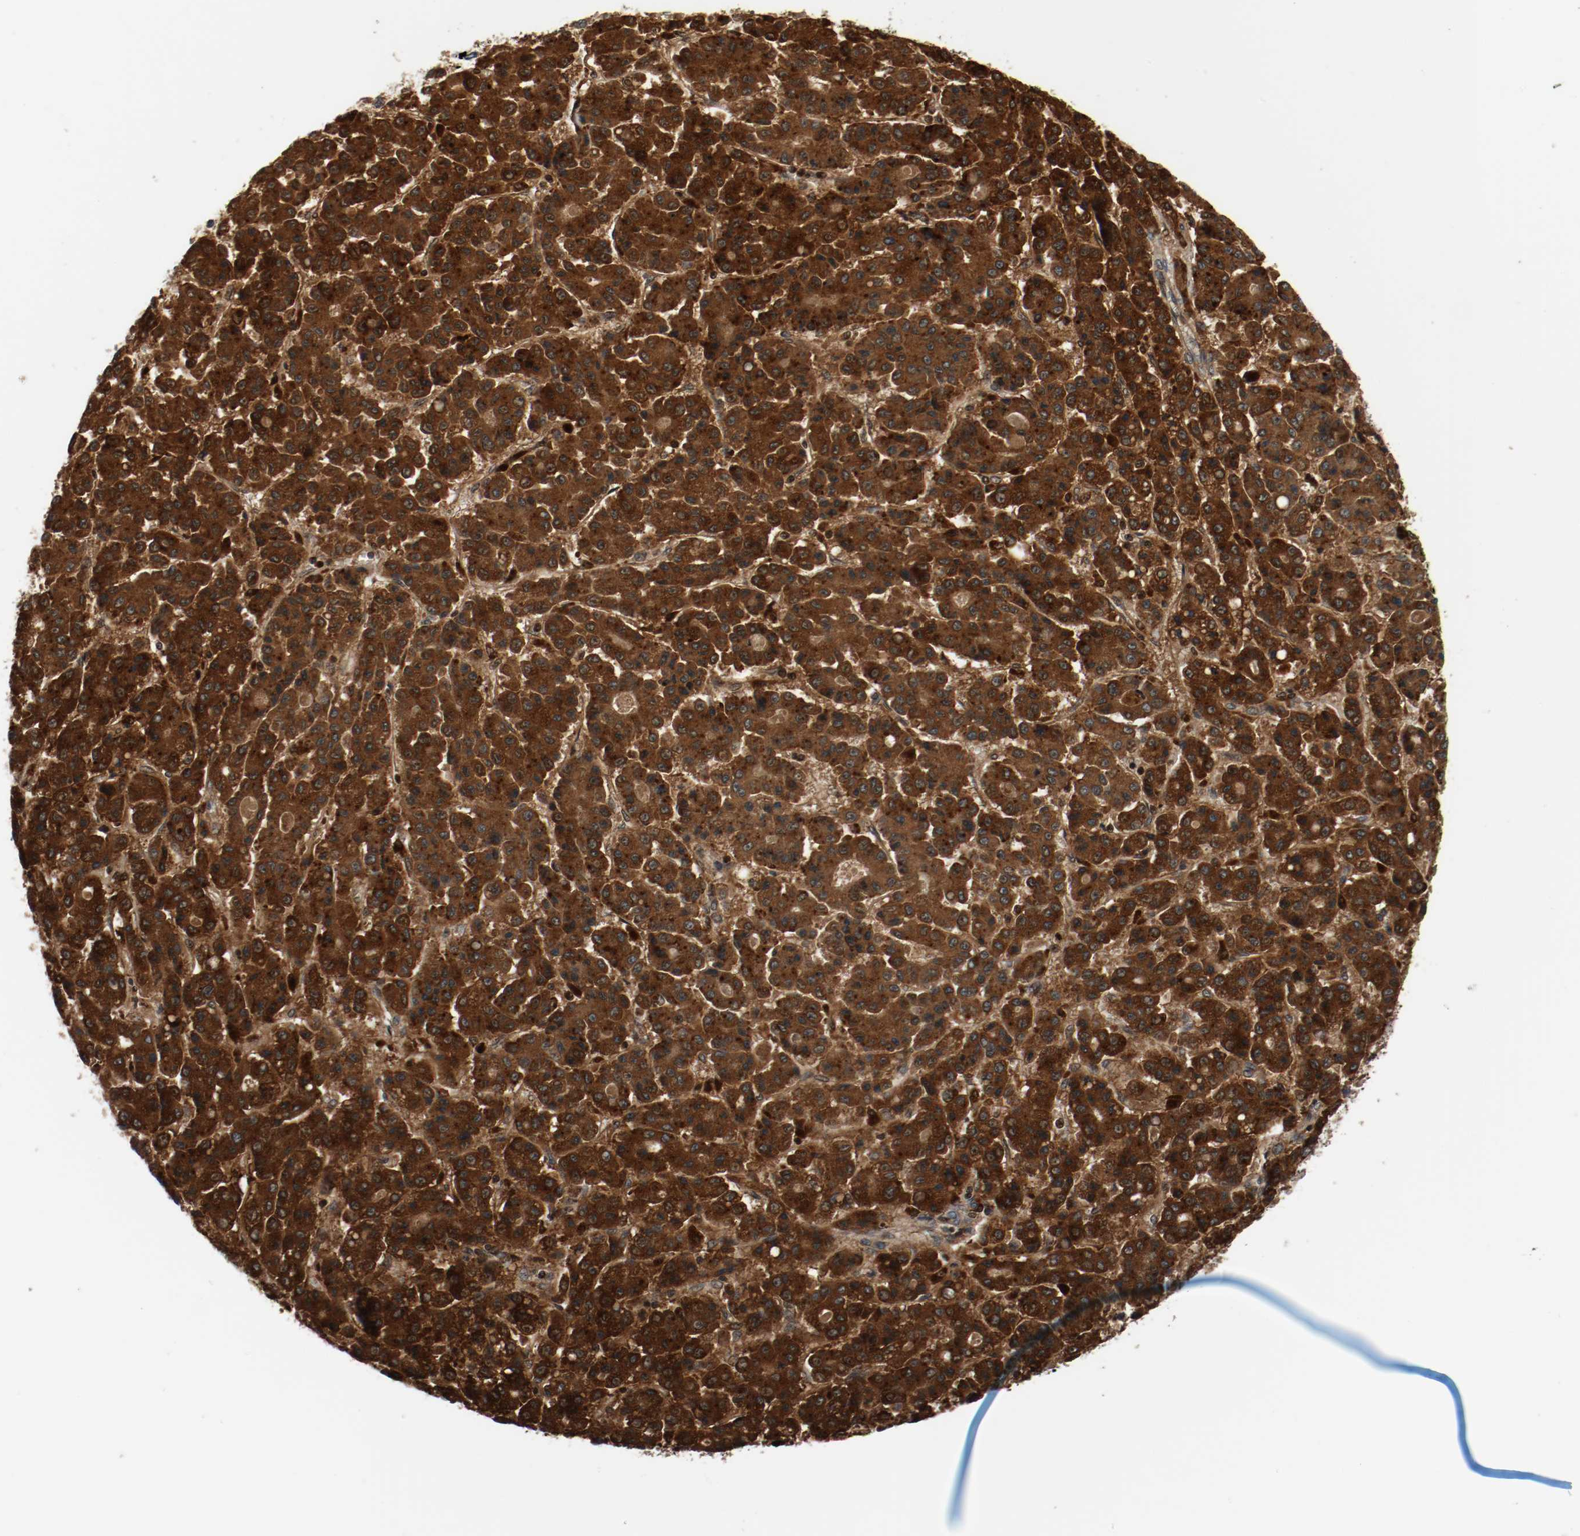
{"staining": {"intensity": "strong", "quantity": ">75%", "location": "cytoplasmic/membranous"}, "tissue": "liver cancer", "cell_type": "Tumor cells", "image_type": "cancer", "snomed": [{"axis": "morphology", "description": "Carcinoma, Hepatocellular, NOS"}, {"axis": "topography", "description": "Liver"}], "caption": "Hepatocellular carcinoma (liver) stained for a protein (brown) reveals strong cytoplasmic/membranous positive expression in about >75% of tumor cells.", "gene": "LAMP2", "patient": {"sex": "male", "age": 70}}